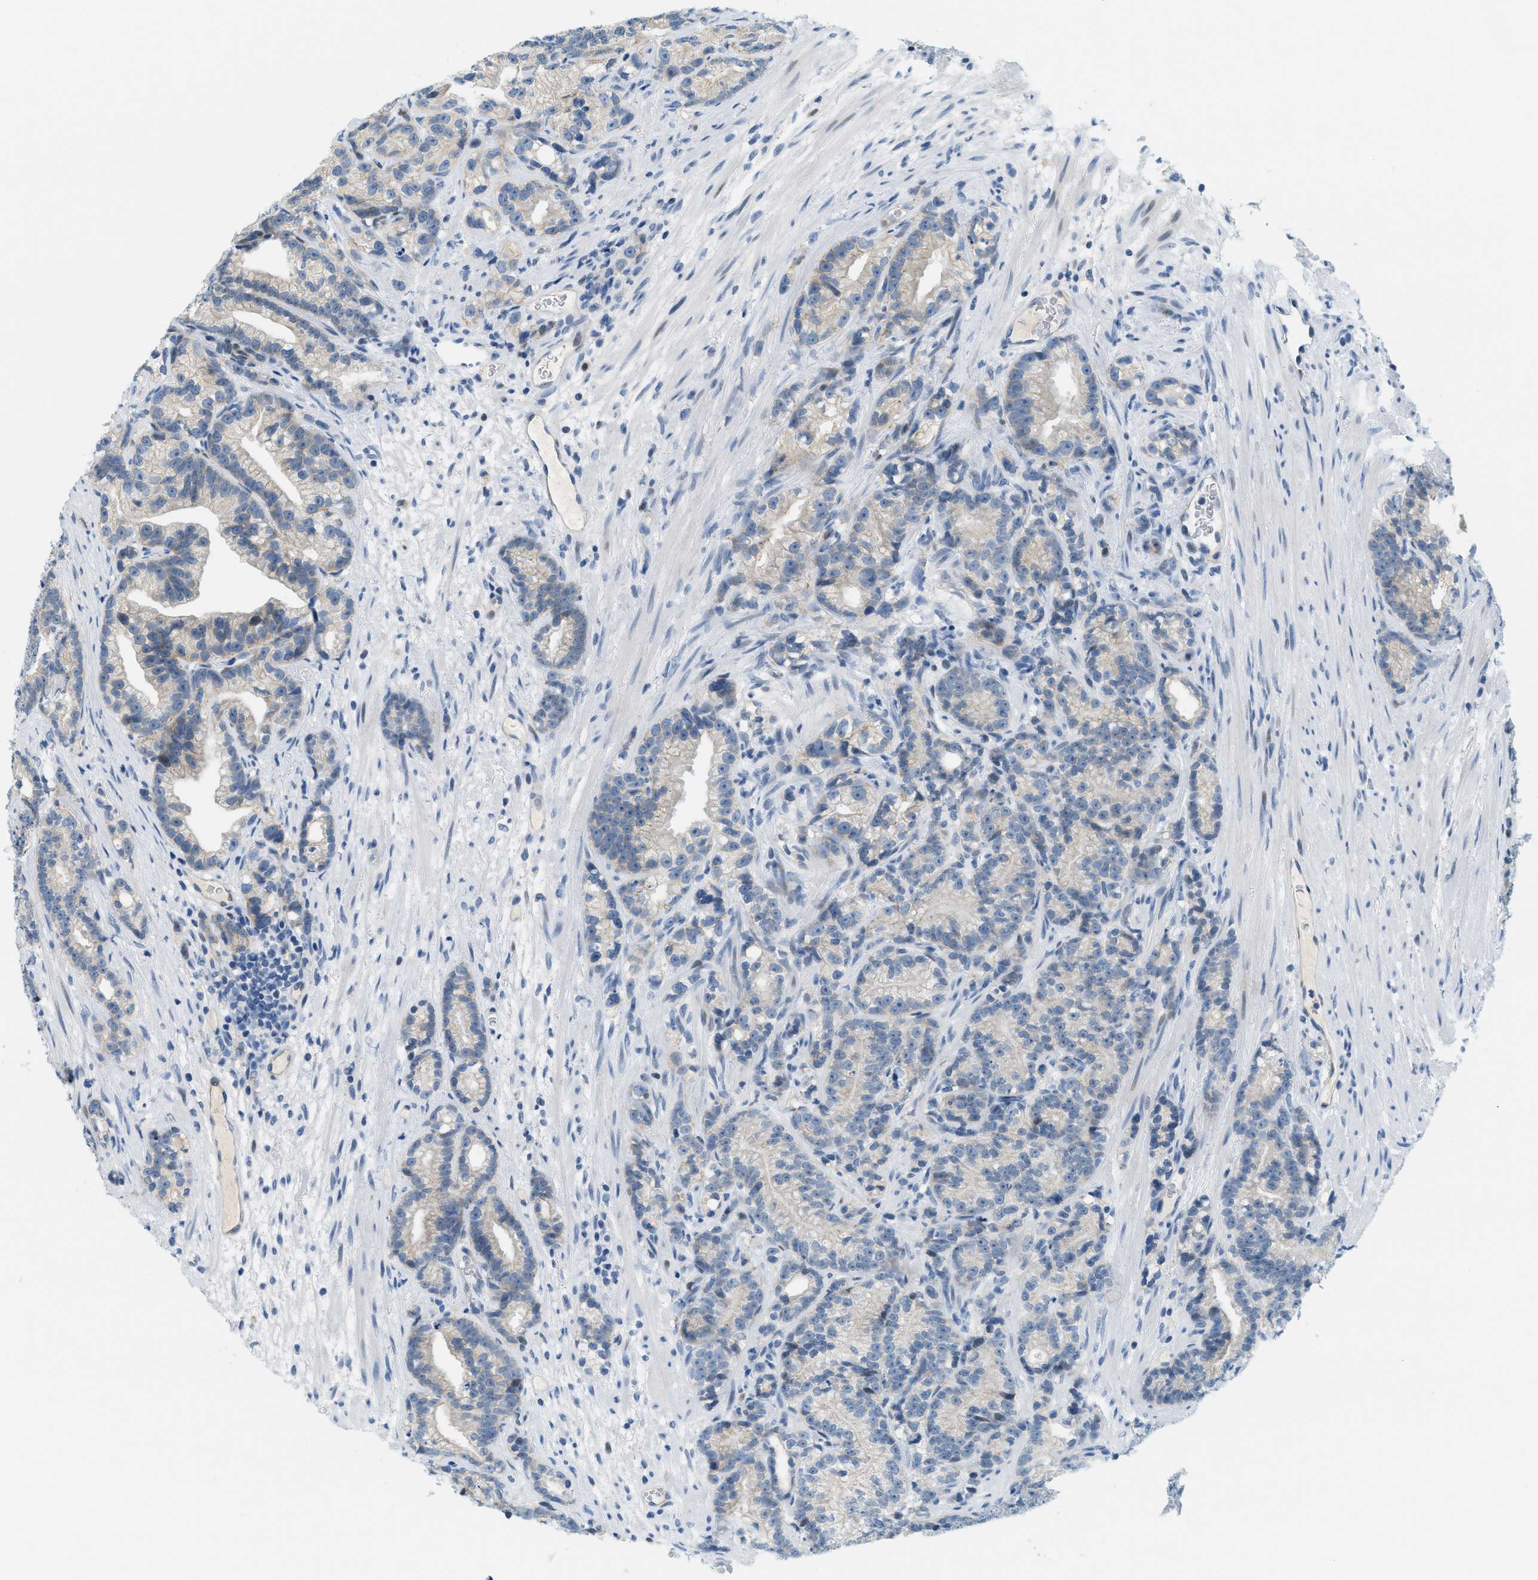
{"staining": {"intensity": "weak", "quantity": "<25%", "location": "cytoplasmic/membranous"}, "tissue": "prostate cancer", "cell_type": "Tumor cells", "image_type": "cancer", "snomed": [{"axis": "morphology", "description": "Adenocarcinoma, Low grade"}, {"axis": "topography", "description": "Prostate"}], "caption": "Immunohistochemistry micrograph of neoplastic tissue: low-grade adenocarcinoma (prostate) stained with DAB demonstrates no significant protein expression in tumor cells.", "gene": "CYP4X1", "patient": {"sex": "male", "age": 89}}